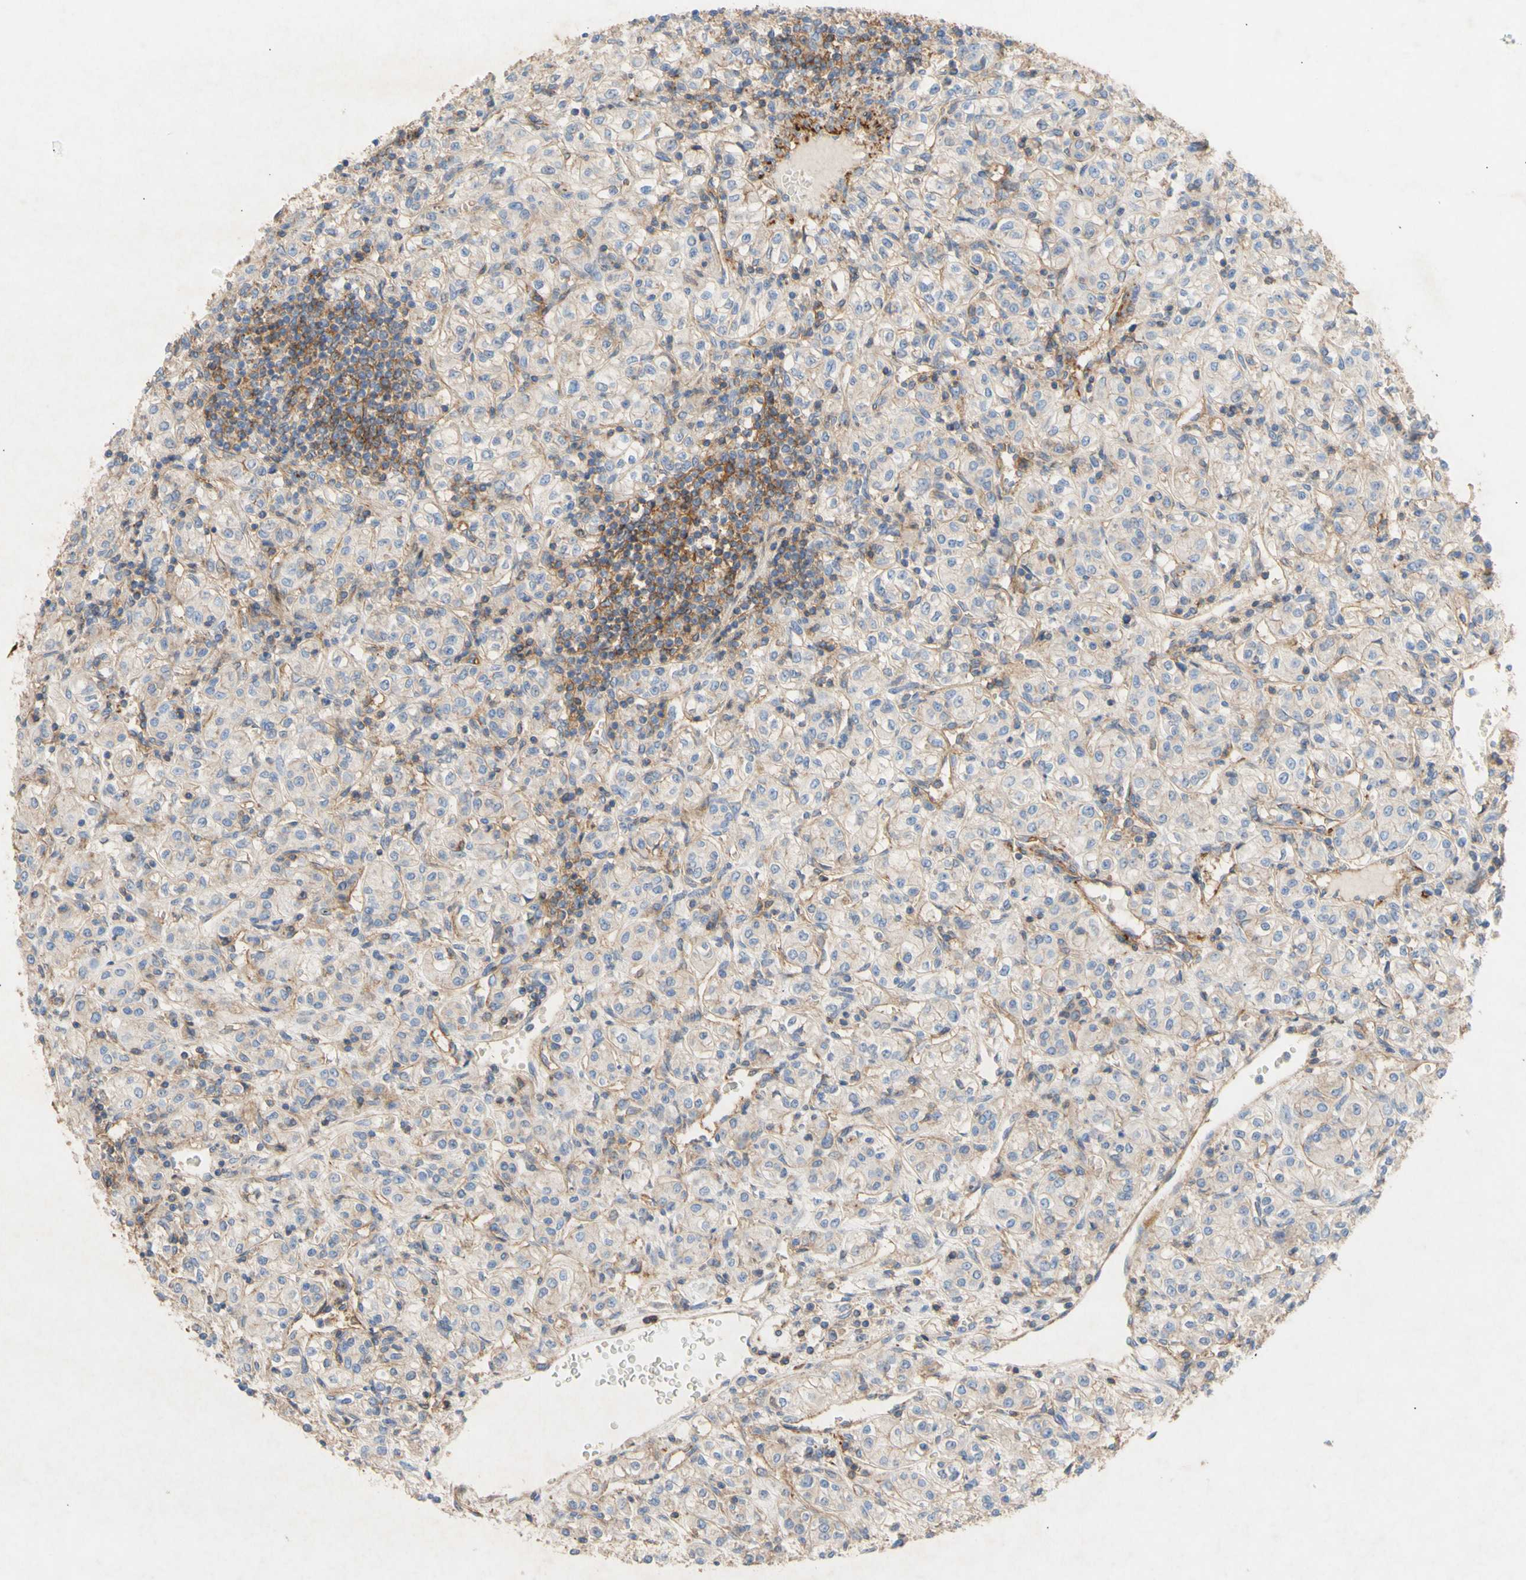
{"staining": {"intensity": "weak", "quantity": ">75%", "location": "cytoplasmic/membranous"}, "tissue": "renal cancer", "cell_type": "Tumor cells", "image_type": "cancer", "snomed": [{"axis": "morphology", "description": "Adenocarcinoma, NOS"}, {"axis": "topography", "description": "Kidney"}], "caption": "A high-resolution micrograph shows IHC staining of adenocarcinoma (renal), which demonstrates weak cytoplasmic/membranous positivity in approximately >75% of tumor cells.", "gene": "ATP2A3", "patient": {"sex": "male", "age": 77}}